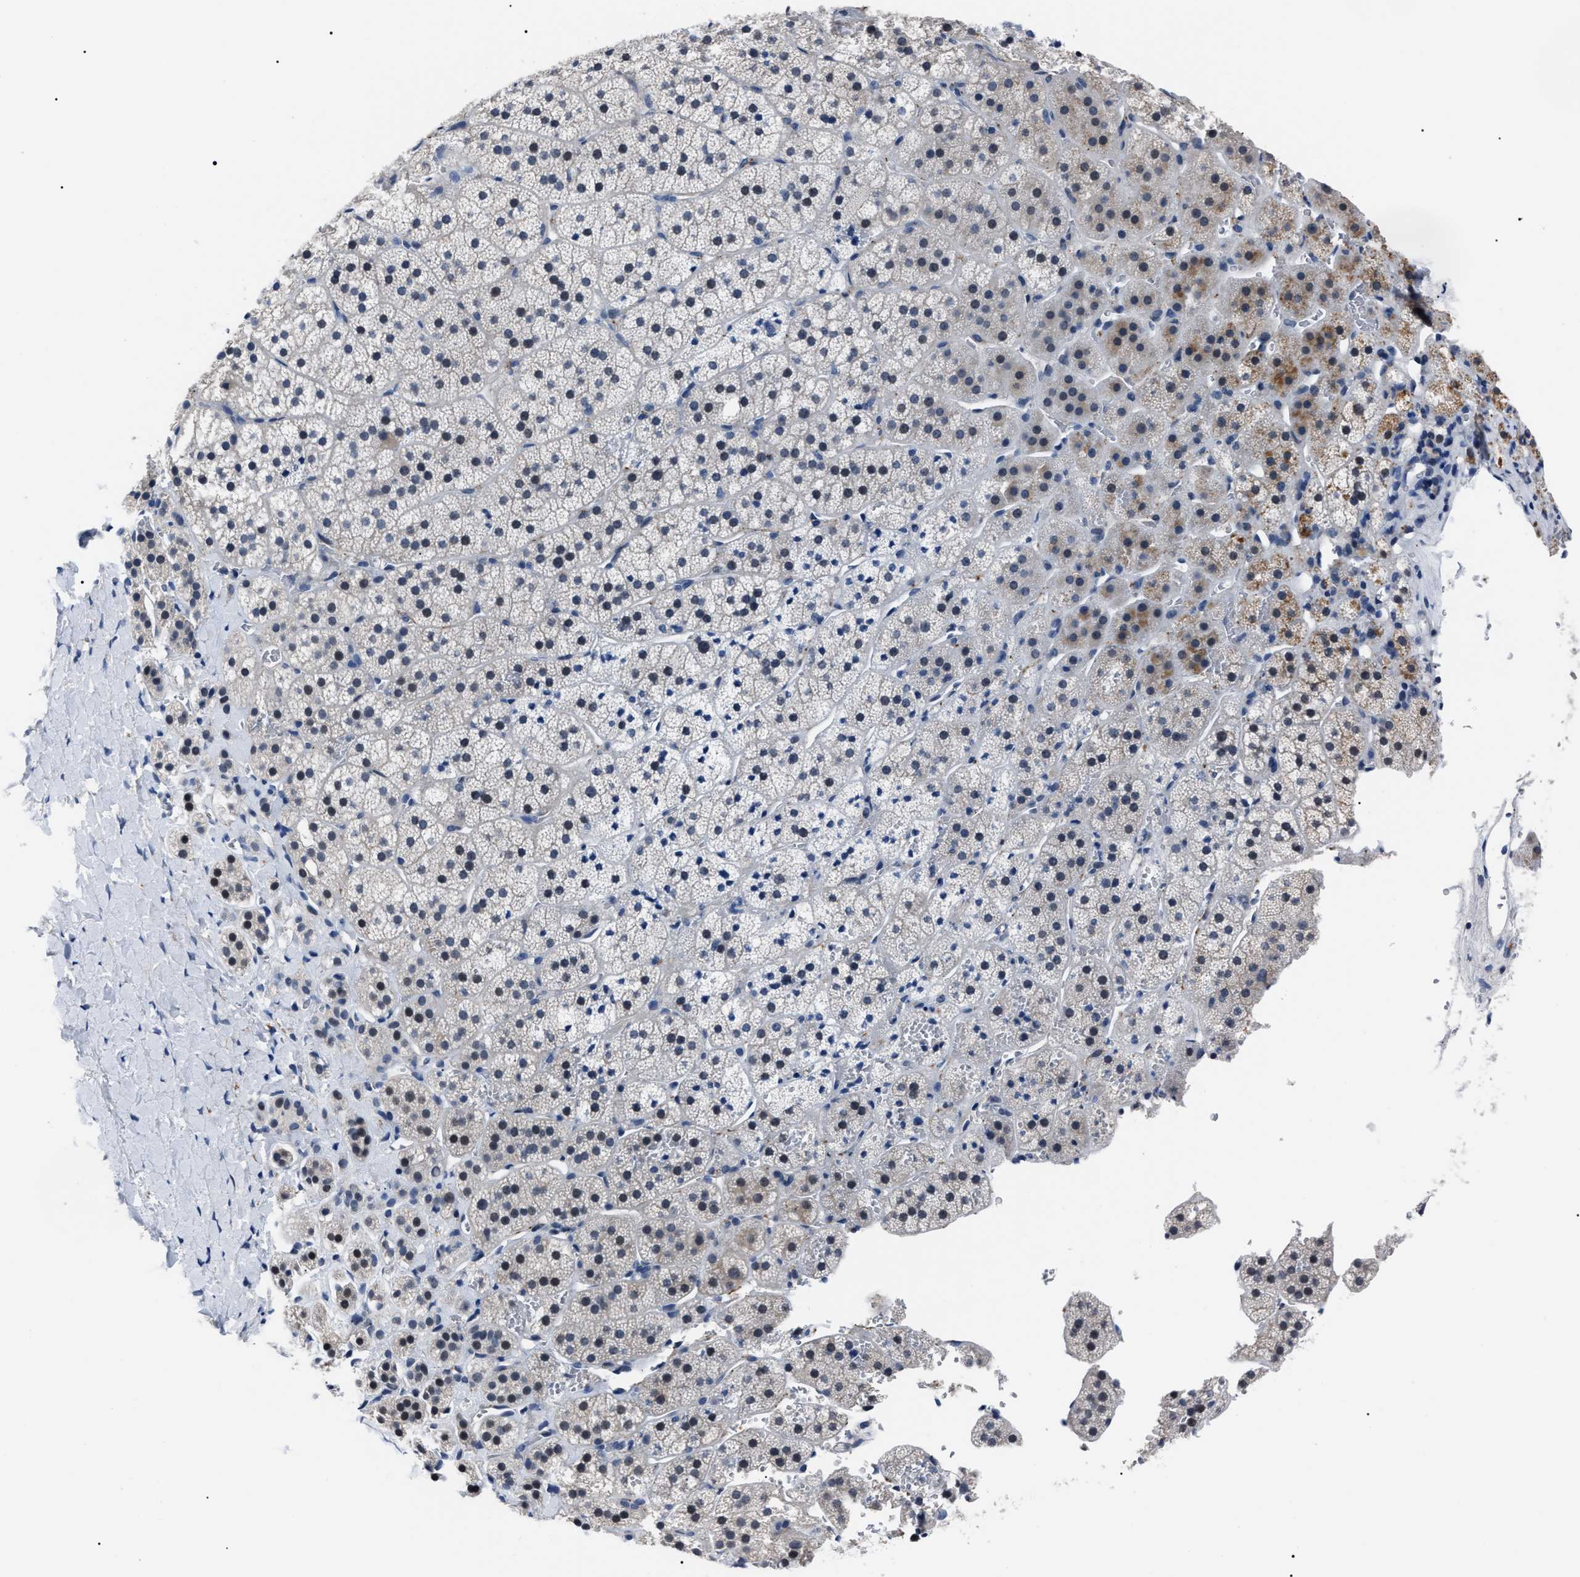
{"staining": {"intensity": "moderate", "quantity": "<25%", "location": "cytoplasmic/membranous,nuclear"}, "tissue": "adrenal gland", "cell_type": "Glandular cells", "image_type": "normal", "snomed": [{"axis": "morphology", "description": "Normal tissue, NOS"}, {"axis": "topography", "description": "Adrenal gland"}], "caption": "Immunohistochemical staining of normal human adrenal gland demonstrates moderate cytoplasmic/membranous,nuclear protein positivity in about <25% of glandular cells.", "gene": "LRWD1", "patient": {"sex": "female", "age": 44}}